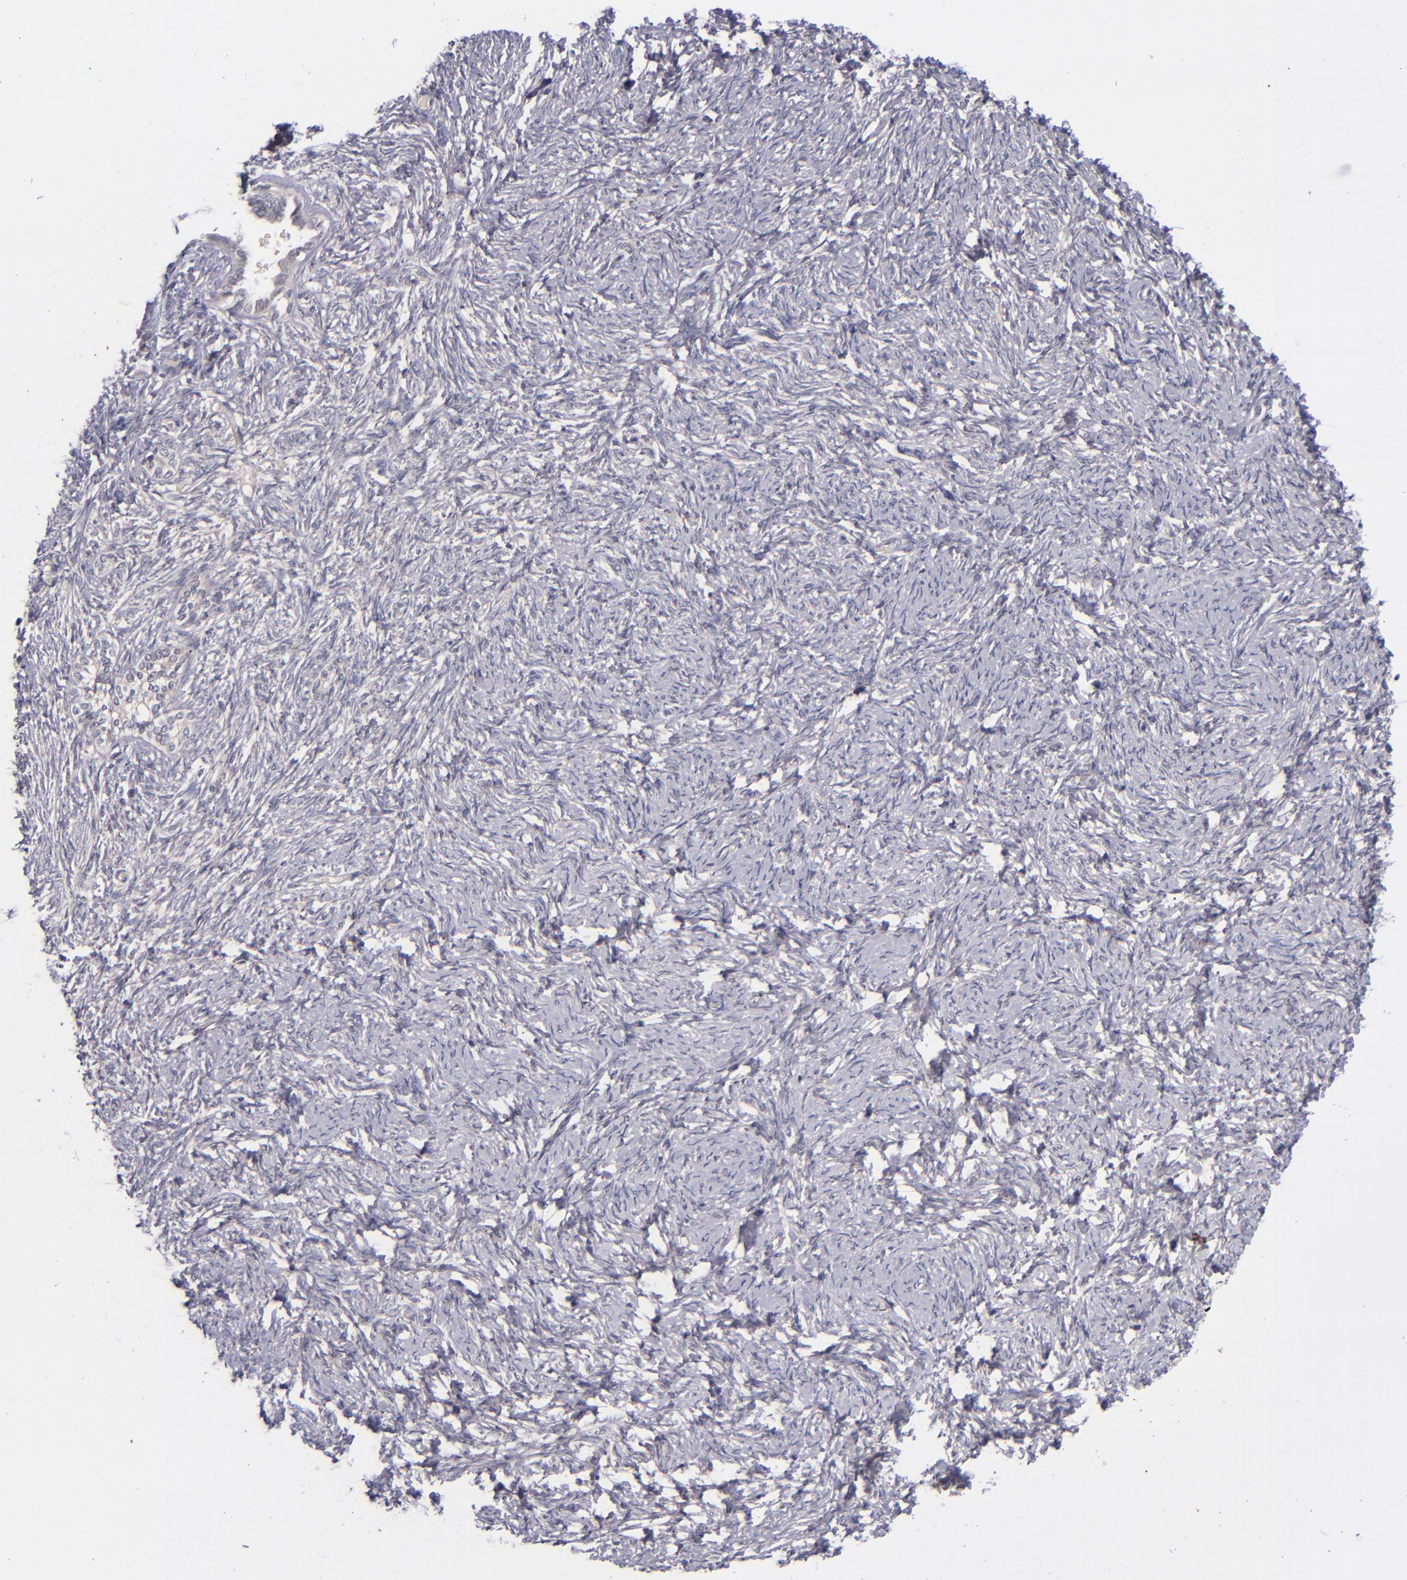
{"staining": {"intensity": "negative", "quantity": "none", "location": "none"}, "tissue": "ovarian cancer", "cell_type": "Tumor cells", "image_type": "cancer", "snomed": [{"axis": "morphology", "description": "Normal tissue, NOS"}, {"axis": "morphology", "description": "Cystadenocarcinoma, serous, NOS"}, {"axis": "topography", "description": "Ovary"}], "caption": "High power microscopy image of an immunohistochemistry micrograph of ovarian serous cystadenocarcinoma, revealing no significant positivity in tumor cells. (Immunohistochemistry (ihc), brightfield microscopy, high magnification).", "gene": "TSC2", "patient": {"sex": "female", "age": 62}}